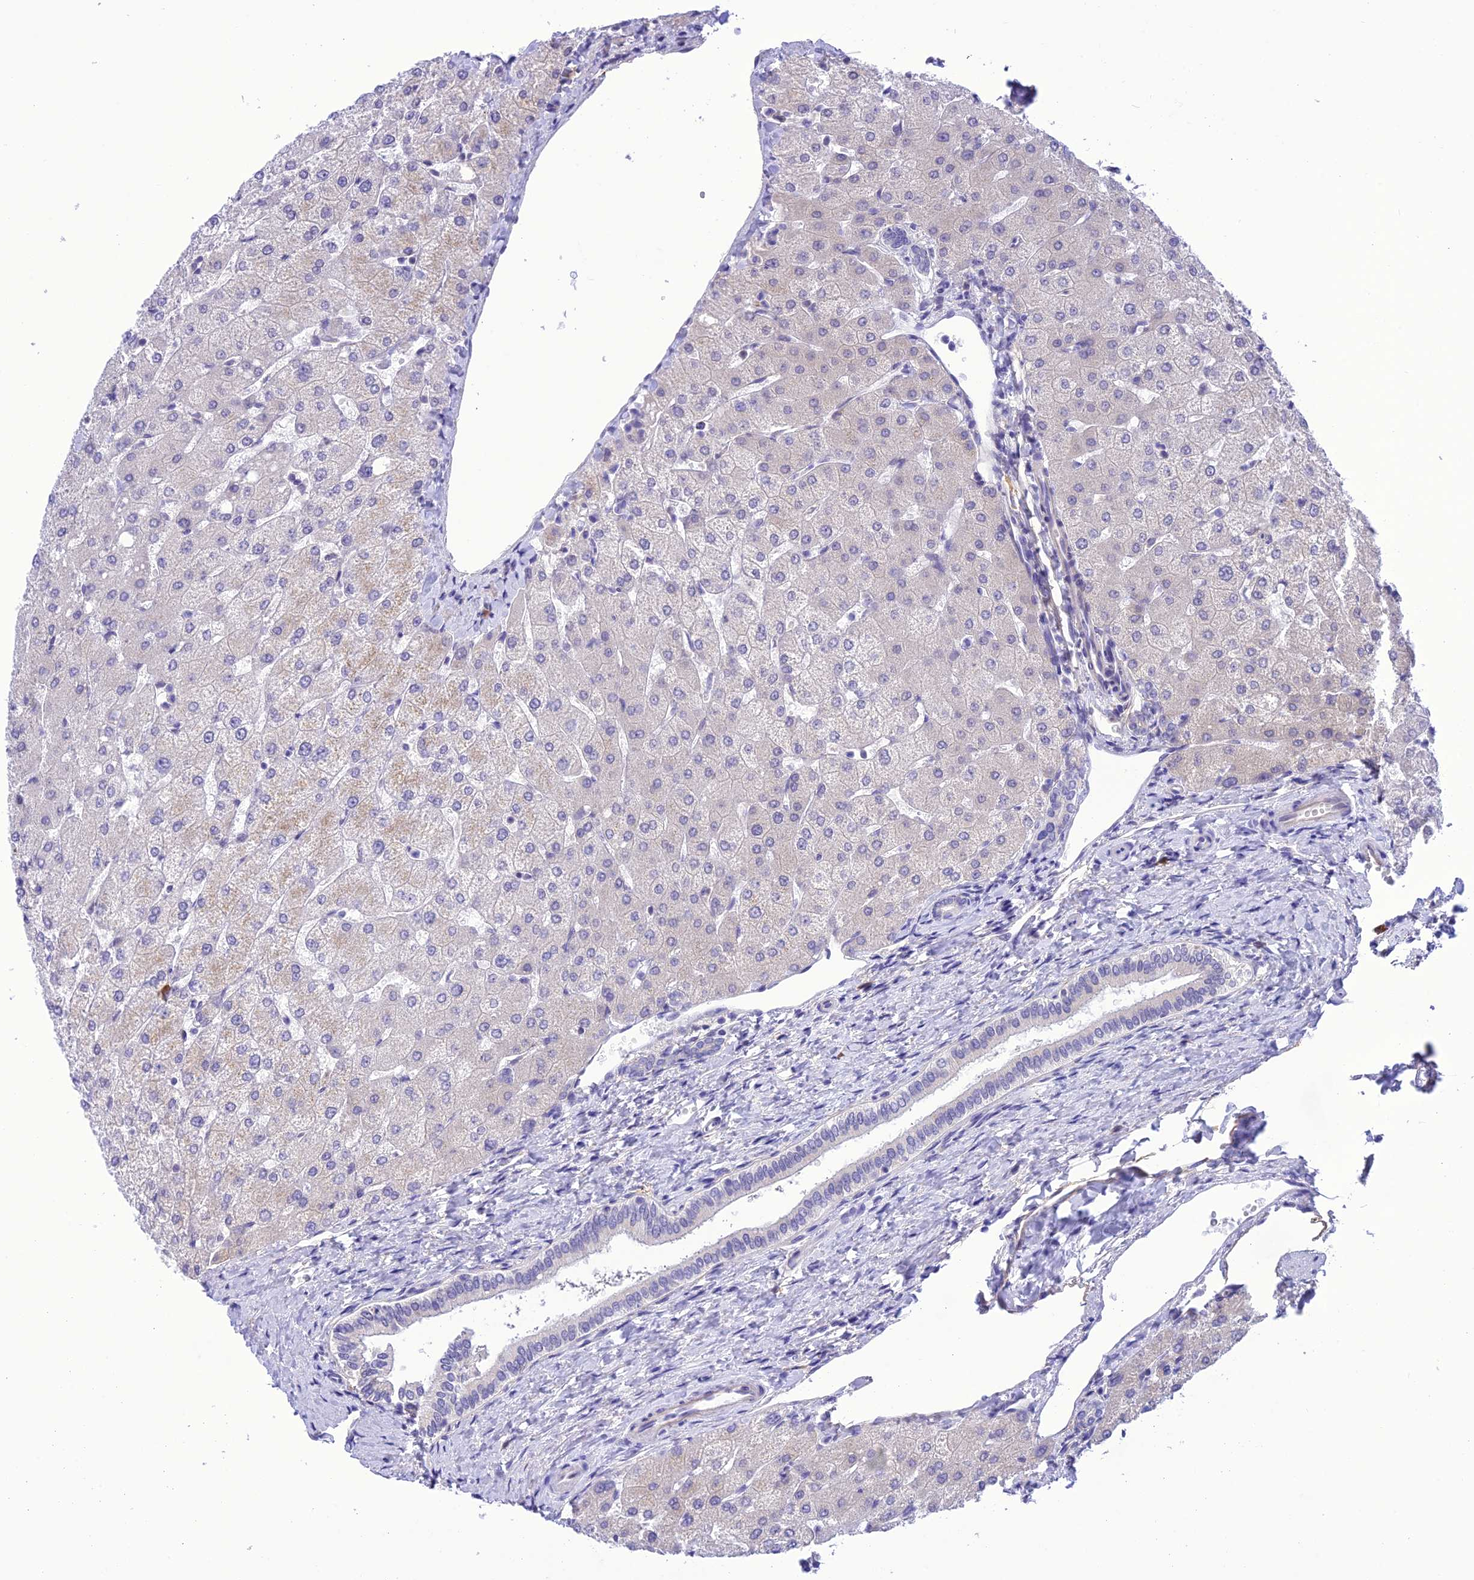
{"staining": {"intensity": "negative", "quantity": "none", "location": "none"}, "tissue": "liver", "cell_type": "Cholangiocytes", "image_type": "normal", "snomed": [{"axis": "morphology", "description": "Normal tissue, NOS"}, {"axis": "topography", "description": "Liver"}], "caption": "Immunohistochemistry (IHC) micrograph of normal liver stained for a protein (brown), which displays no staining in cholangiocytes. The staining is performed using DAB (3,3'-diaminobenzidine) brown chromogen with nuclei counter-stained in using hematoxylin.", "gene": "RNF126", "patient": {"sex": "female", "age": 54}}